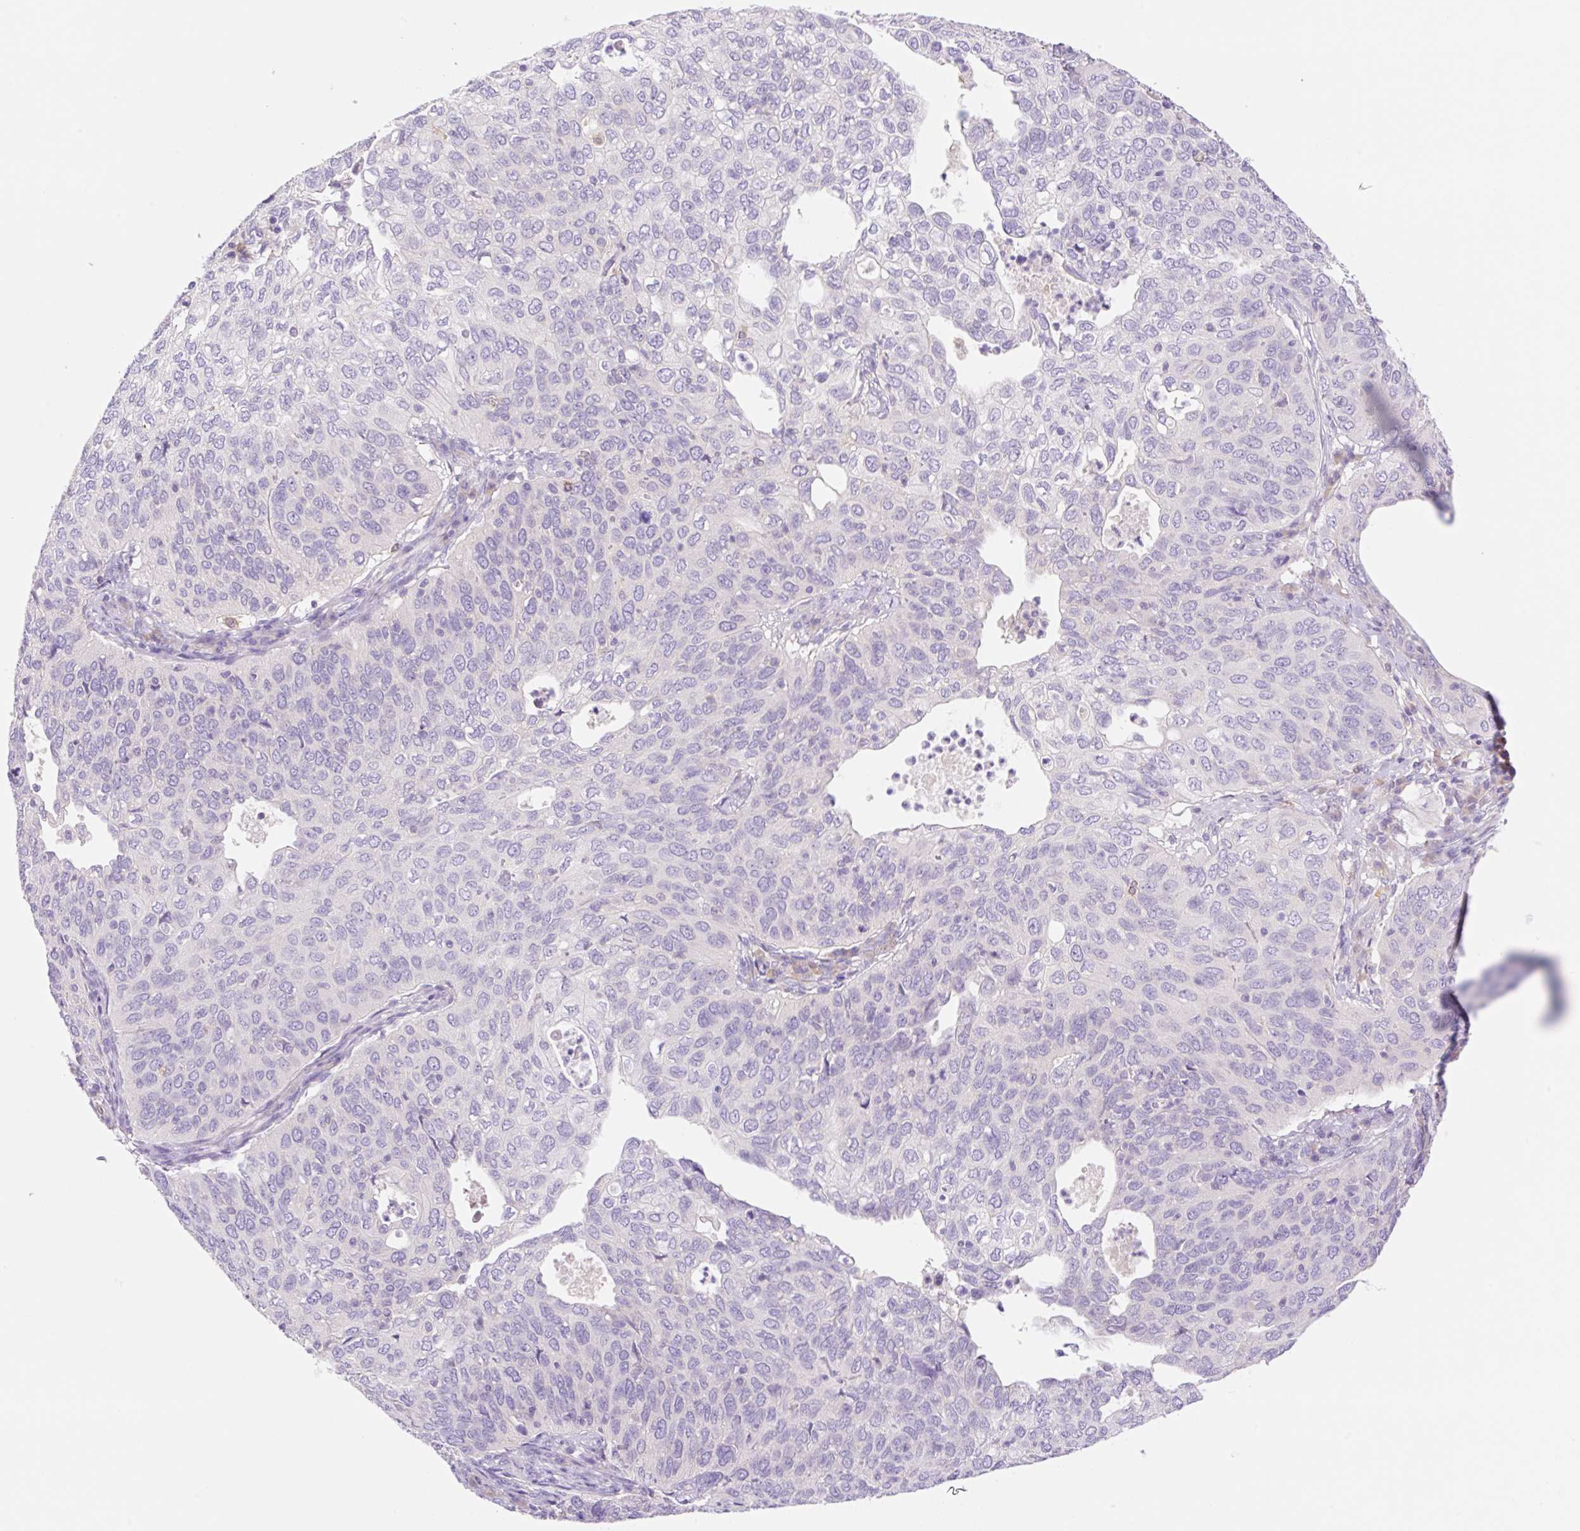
{"staining": {"intensity": "negative", "quantity": "none", "location": "none"}, "tissue": "cervical cancer", "cell_type": "Tumor cells", "image_type": "cancer", "snomed": [{"axis": "morphology", "description": "Squamous cell carcinoma, NOS"}, {"axis": "topography", "description": "Cervix"}], "caption": "This is an immunohistochemistry histopathology image of human cervical cancer (squamous cell carcinoma). There is no expression in tumor cells.", "gene": "DENND5A", "patient": {"sex": "female", "age": 36}}